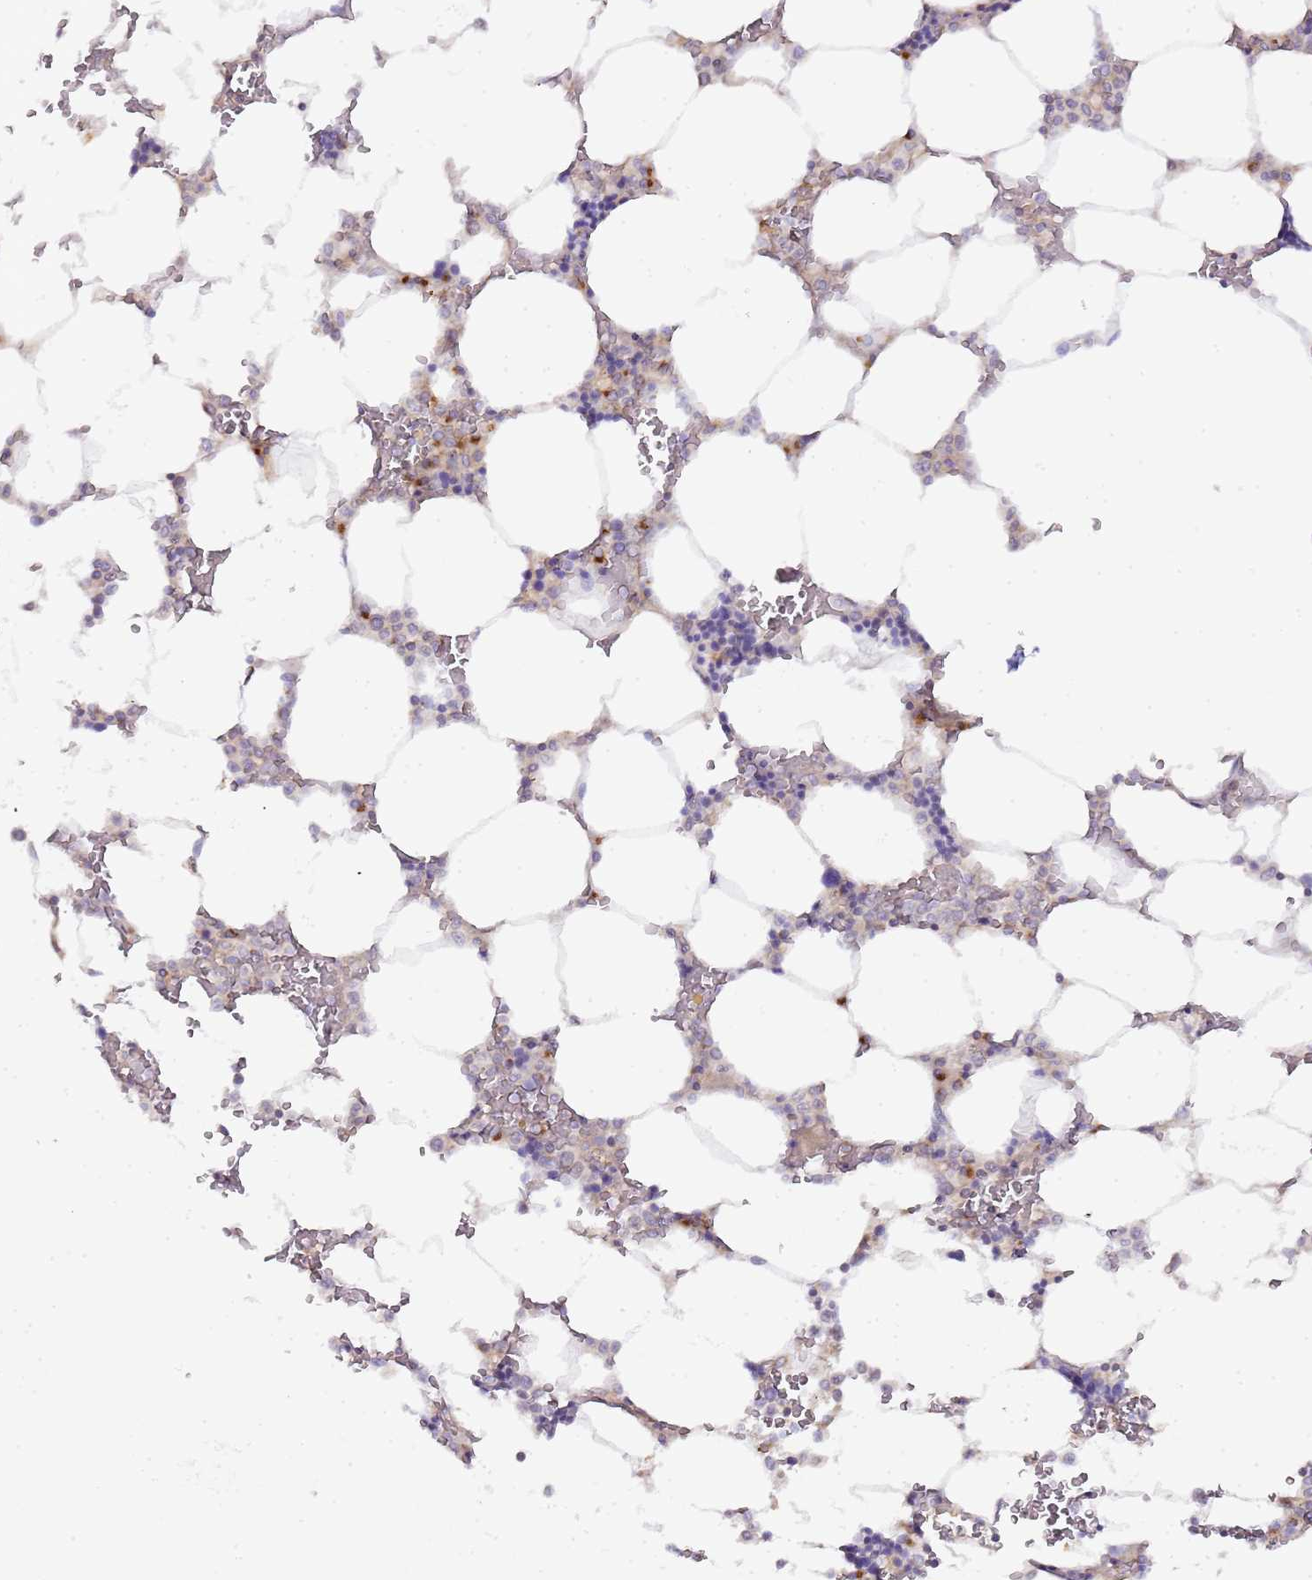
{"staining": {"intensity": "strong", "quantity": "<25%", "location": "cytoplasmic/membranous"}, "tissue": "bone marrow", "cell_type": "Hematopoietic cells", "image_type": "normal", "snomed": [{"axis": "morphology", "description": "Normal tissue, NOS"}, {"axis": "topography", "description": "Bone marrow"}], "caption": "Brown immunohistochemical staining in normal human bone marrow exhibits strong cytoplasmic/membranous expression in about <25% of hematopoietic cells. (Stains: DAB (3,3'-diaminobenzidine) in brown, nuclei in blue, Microscopy: brightfield microscopy at high magnification).", "gene": "MRPL49", "patient": {"sex": "male", "age": 64}}